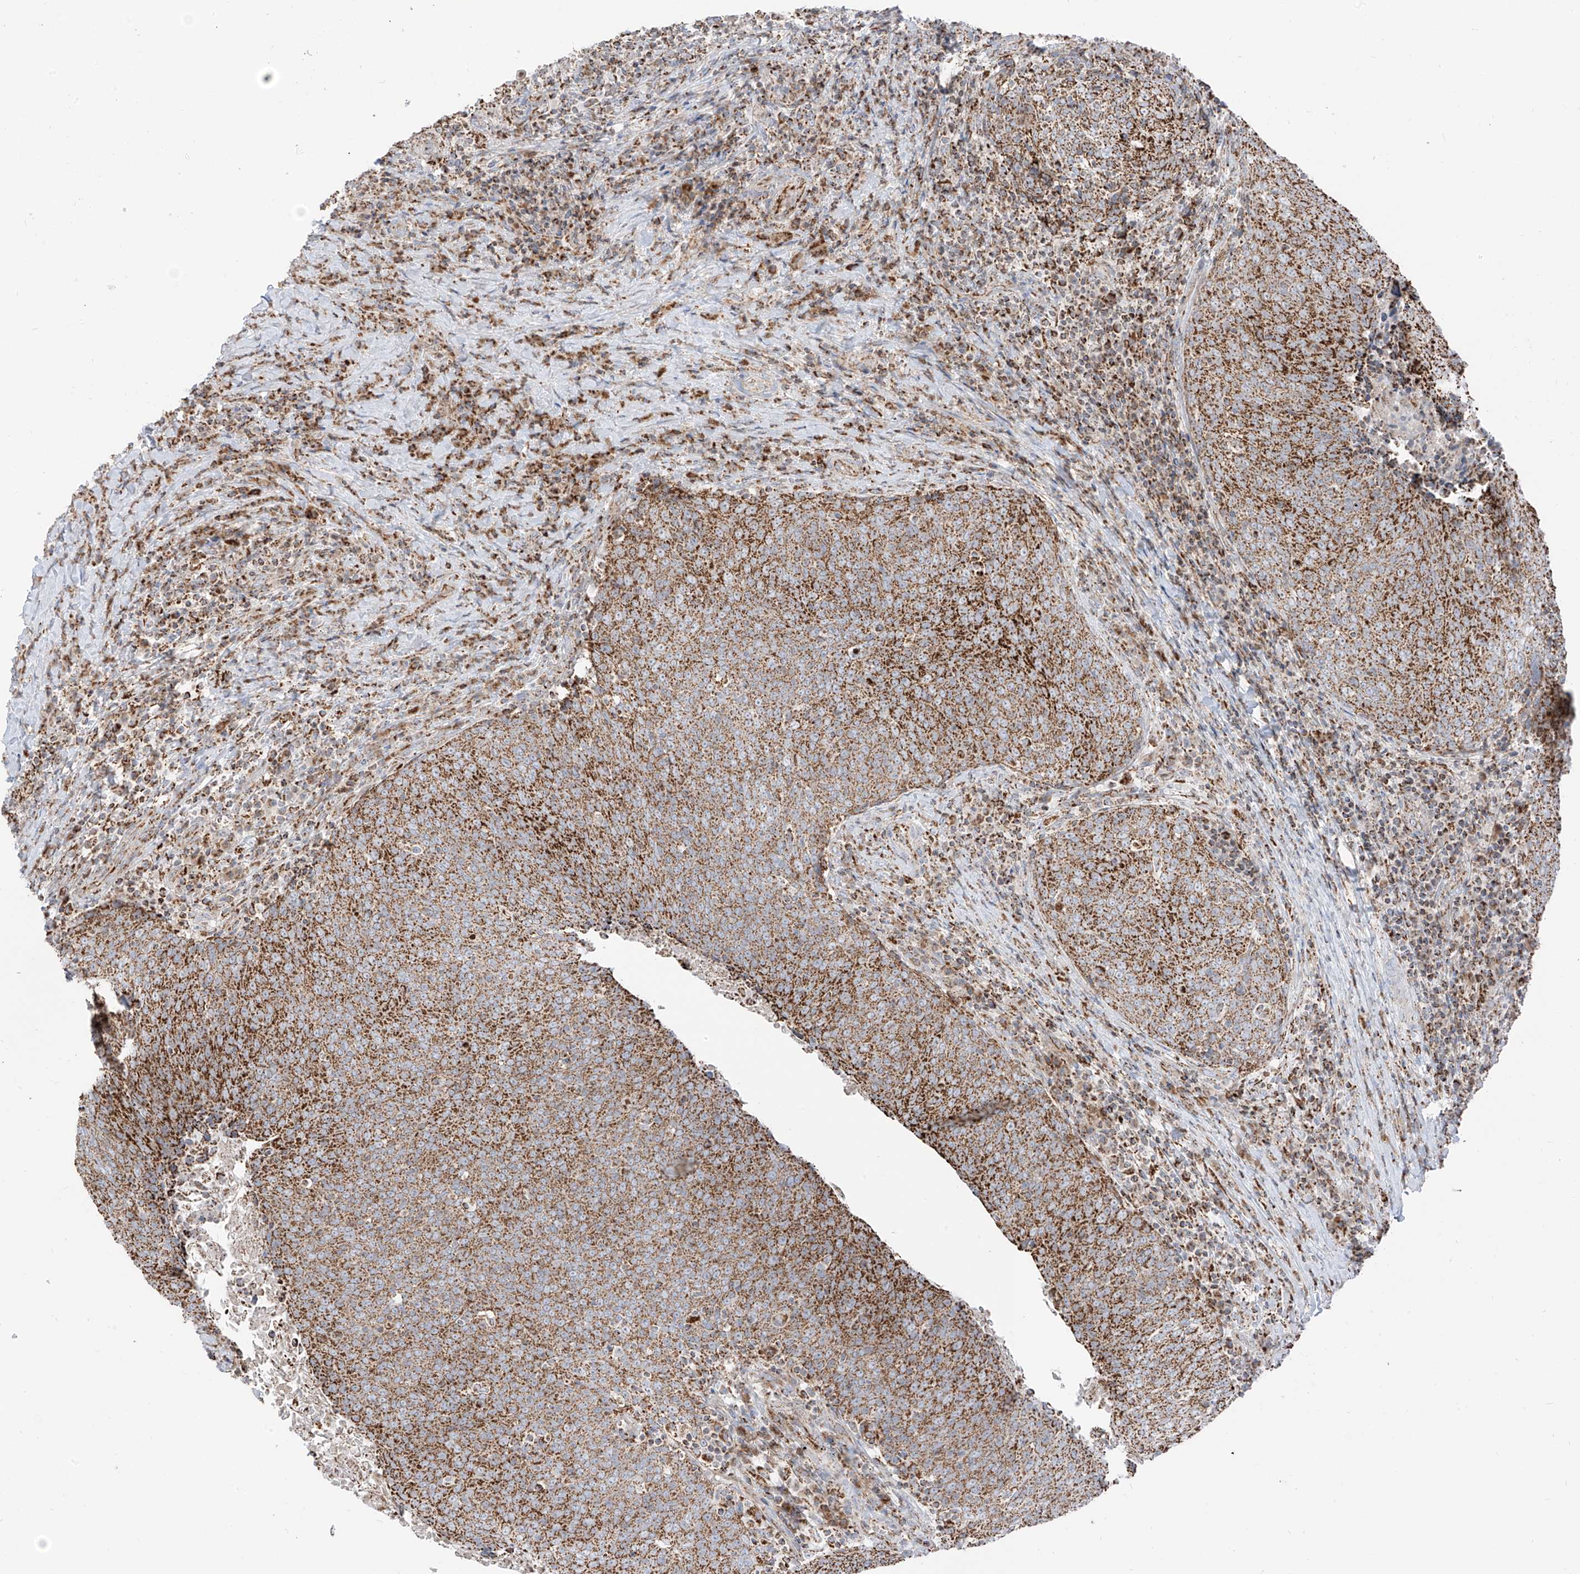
{"staining": {"intensity": "strong", "quantity": ">75%", "location": "cytoplasmic/membranous"}, "tissue": "head and neck cancer", "cell_type": "Tumor cells", "image_type": "cancer", "snomed": [{"axis": "morphology", "description": "Squamous cell carcinoma, NOS"}, {"axis": "morphology", "description": "Squamous cell carcinoma, metastatic, NOS"}, {"axis": "topography", "description": "Lymph node"}, {"axis": "topography", "description": "Head-Neck"}], "caption": "A micrograph of human head and neck cancer stained for a protein demonstrates strong cytoplasmic/membranous brown staining in tumor cells. (brown staining indicates protein expression, while blue staining denotes nuclei).", "gene": "ETHE1", "patient": {"sex": "male", "age": 62}}